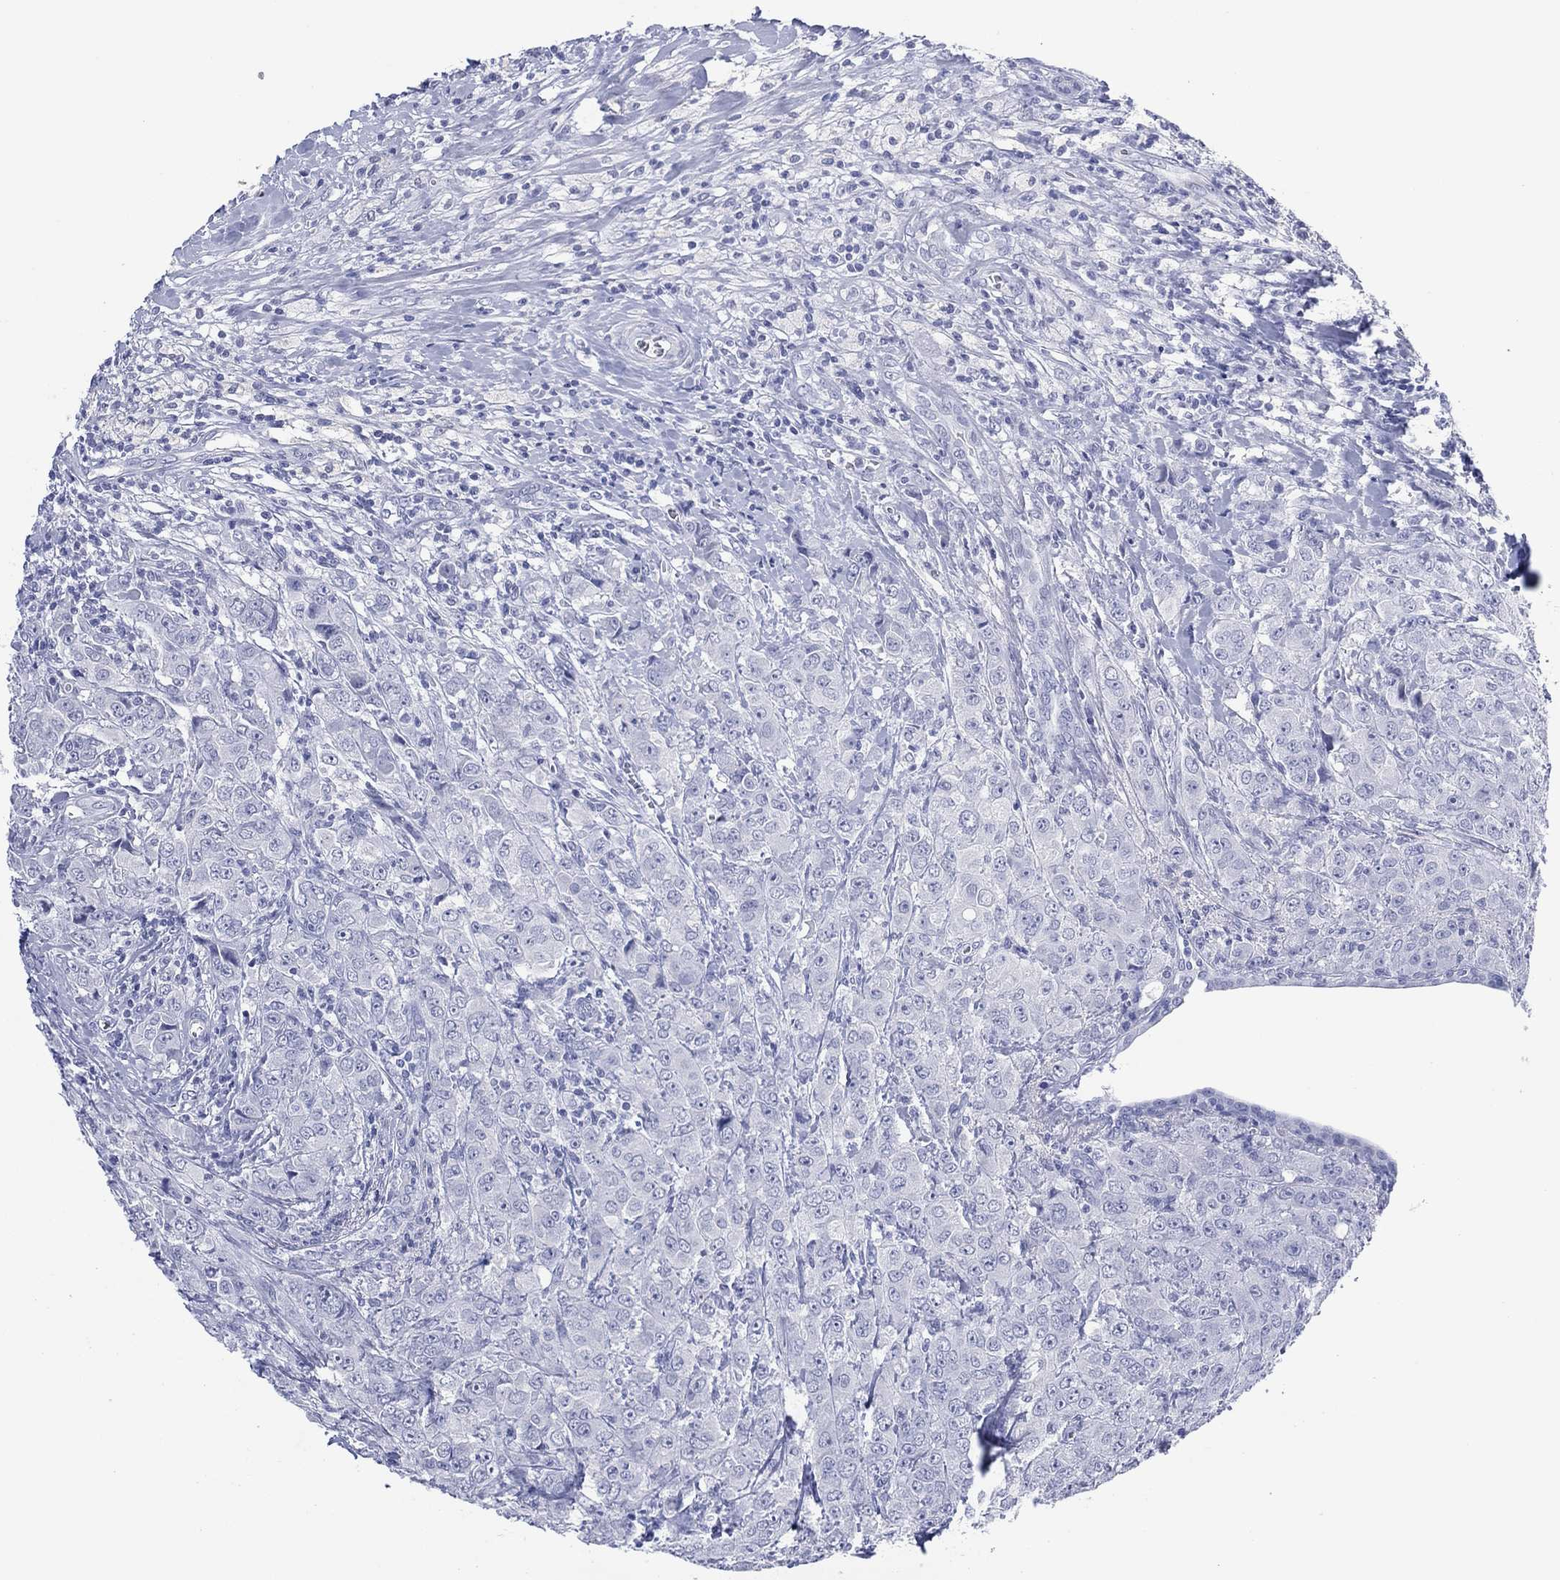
{"staining": {"intensity": "negative", "quantity": "none", "location": "none"}, "tissue": "breast cancer", "cell_type": "Tumor cells", "image_type": "cancer", "snomed": [{"axis": "morphology", "description": "Duct carcinoma"}, {"axis": "topography", "description": "Breast"}], "caption": "Tumor cells show no significant protein expression in breast cancer. Brightfield microscopy of immunohistochemistry (IHC) stained with DAB (3,3'-diaminobenzidine) (brown) and hematoxylin (blue), captured at high magnification.", "gene": "UTF1", "patient": {"sex": "female", "age": 43}}